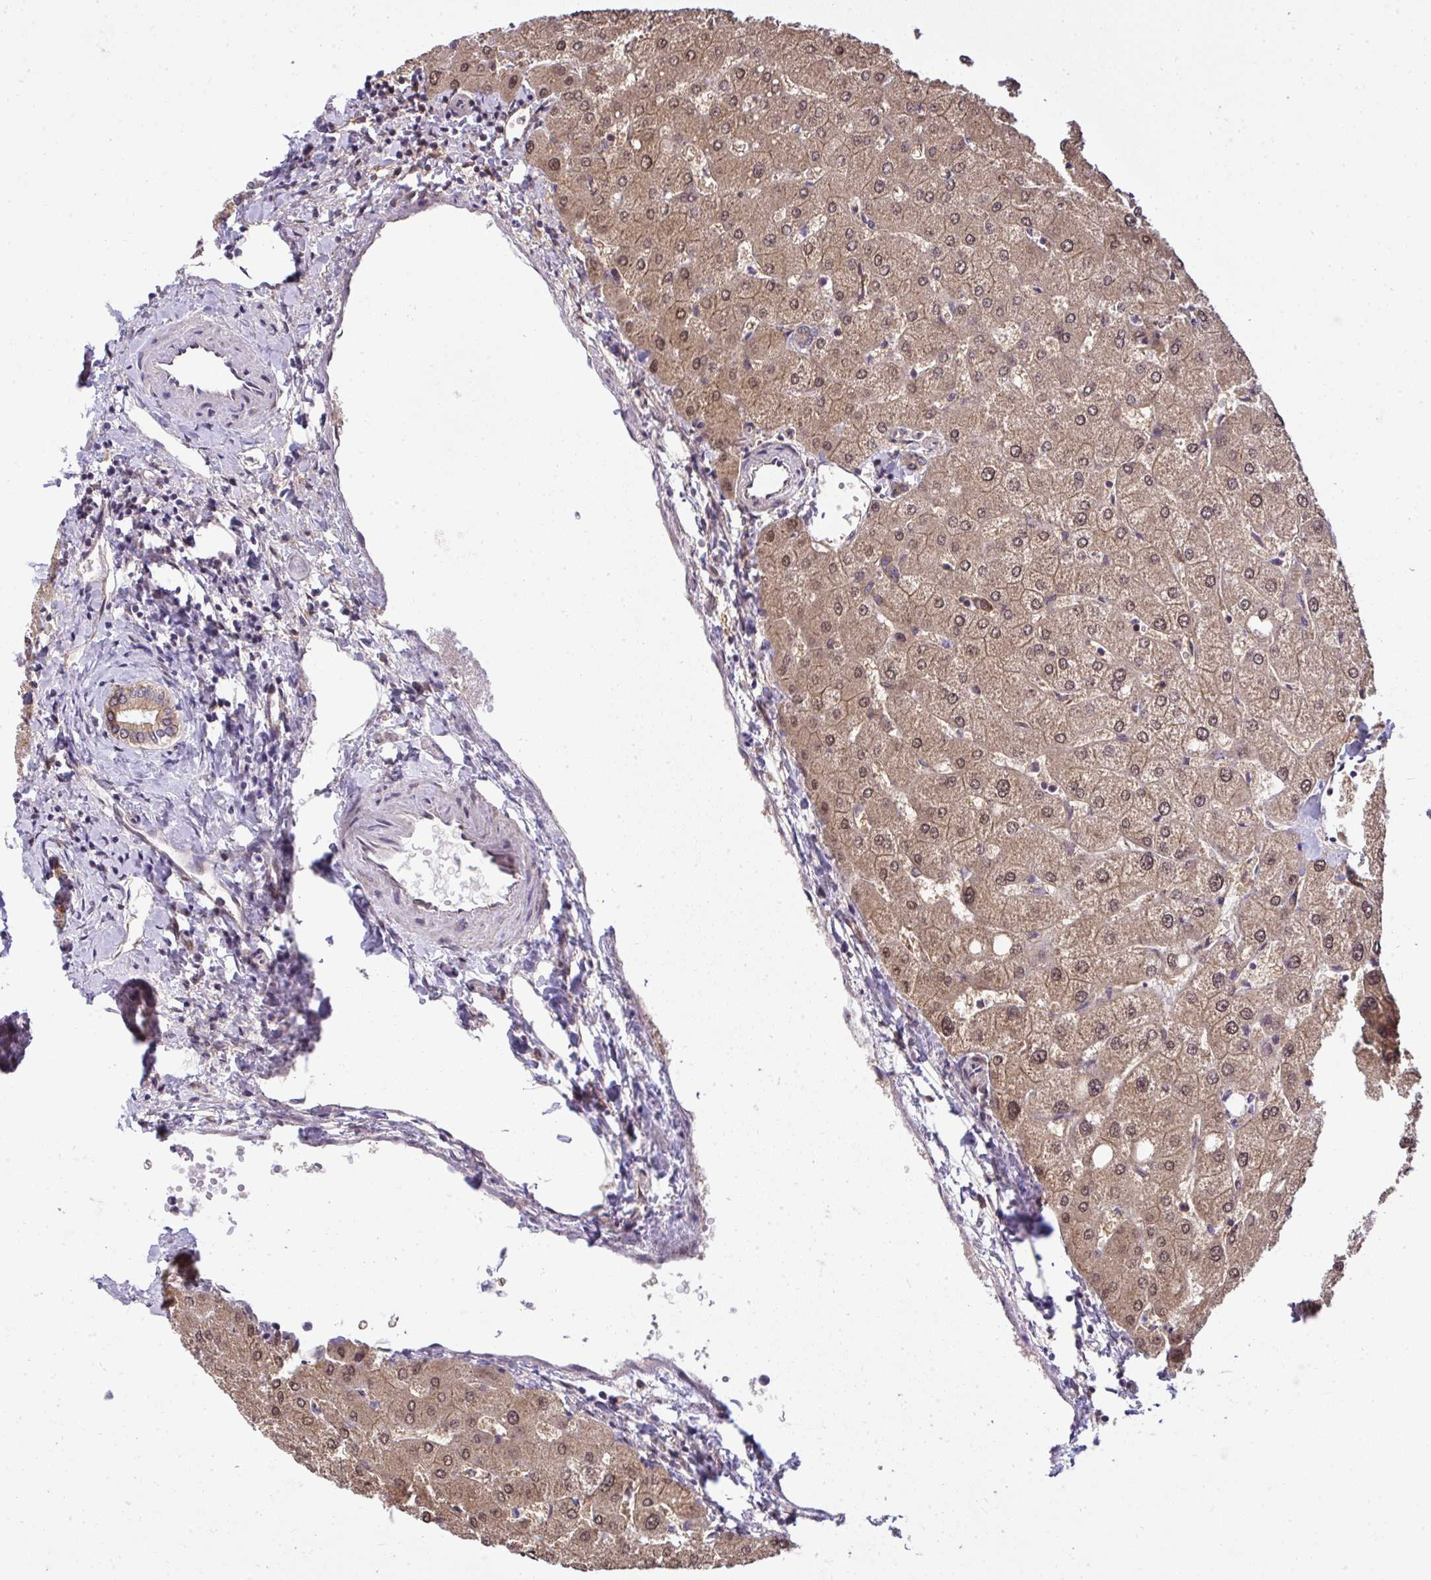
{"staining": {"intensity": "moderate", "quantity": ">75%", "location": "cytoplasmic/membranous"}, "tissue": "liver", "cell_type": "Cholangiocytes", "image_type": "normal", "snomed": [{"axis": "morphology", "description": "Normal tissue, NOS"}, {"axis": "topography", "description": "Liver"}], "caption": "Normal liver demonstrates moderate cytoplasmic/membranous positivity in about >75% of cholangiocytes The protein is stained brown, and the nuclei are stained in blue (DAB (3,3'-diaminobenzidine) IHC with brightfield microscopy, high magnification)..", "gene": "RDH14", "patient": {"sex": "female", "age": 54}}